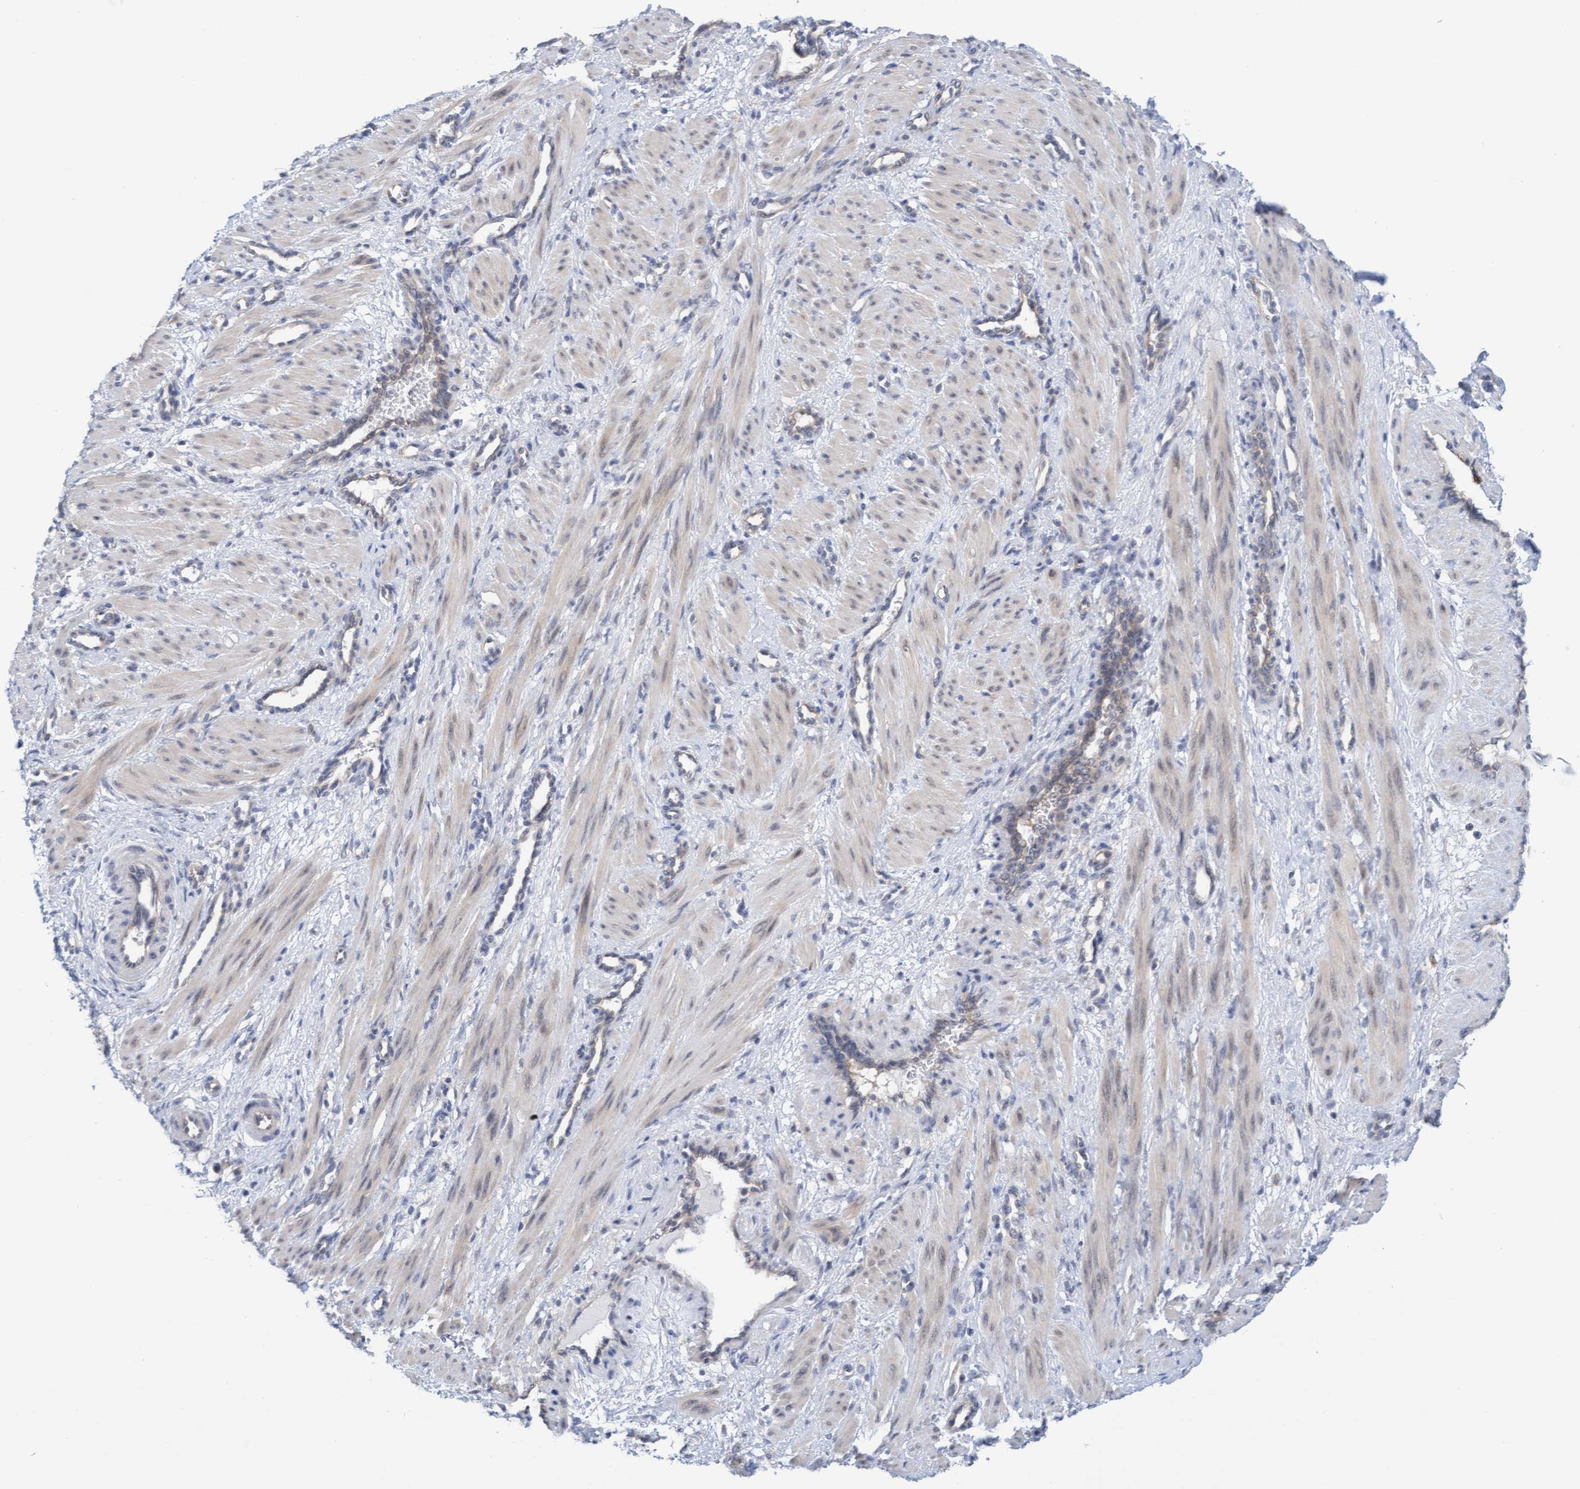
{"staining": {"intensity": "weak", "quantity": "25%-75%", "location": "cytoplasmic/membranous"}, "tissue": "smooth muscle", "cell_type": "Smooth muscle cells", "image_type": "normal", "snomed": [{"axis": "morphology", "description": "Normal tissue, NOS"}, {"axis": "topography", "description": "Endometrium"}], "caption": "There is low levels of weak cytoplasmic/membranous staining in smooth muscle cells of unremarkable smooth muscle, as demonstrated by immunohistochemical staining (brown color).", "gene": "AMZ2", "patient": {"sex": "female", "age": 33}}